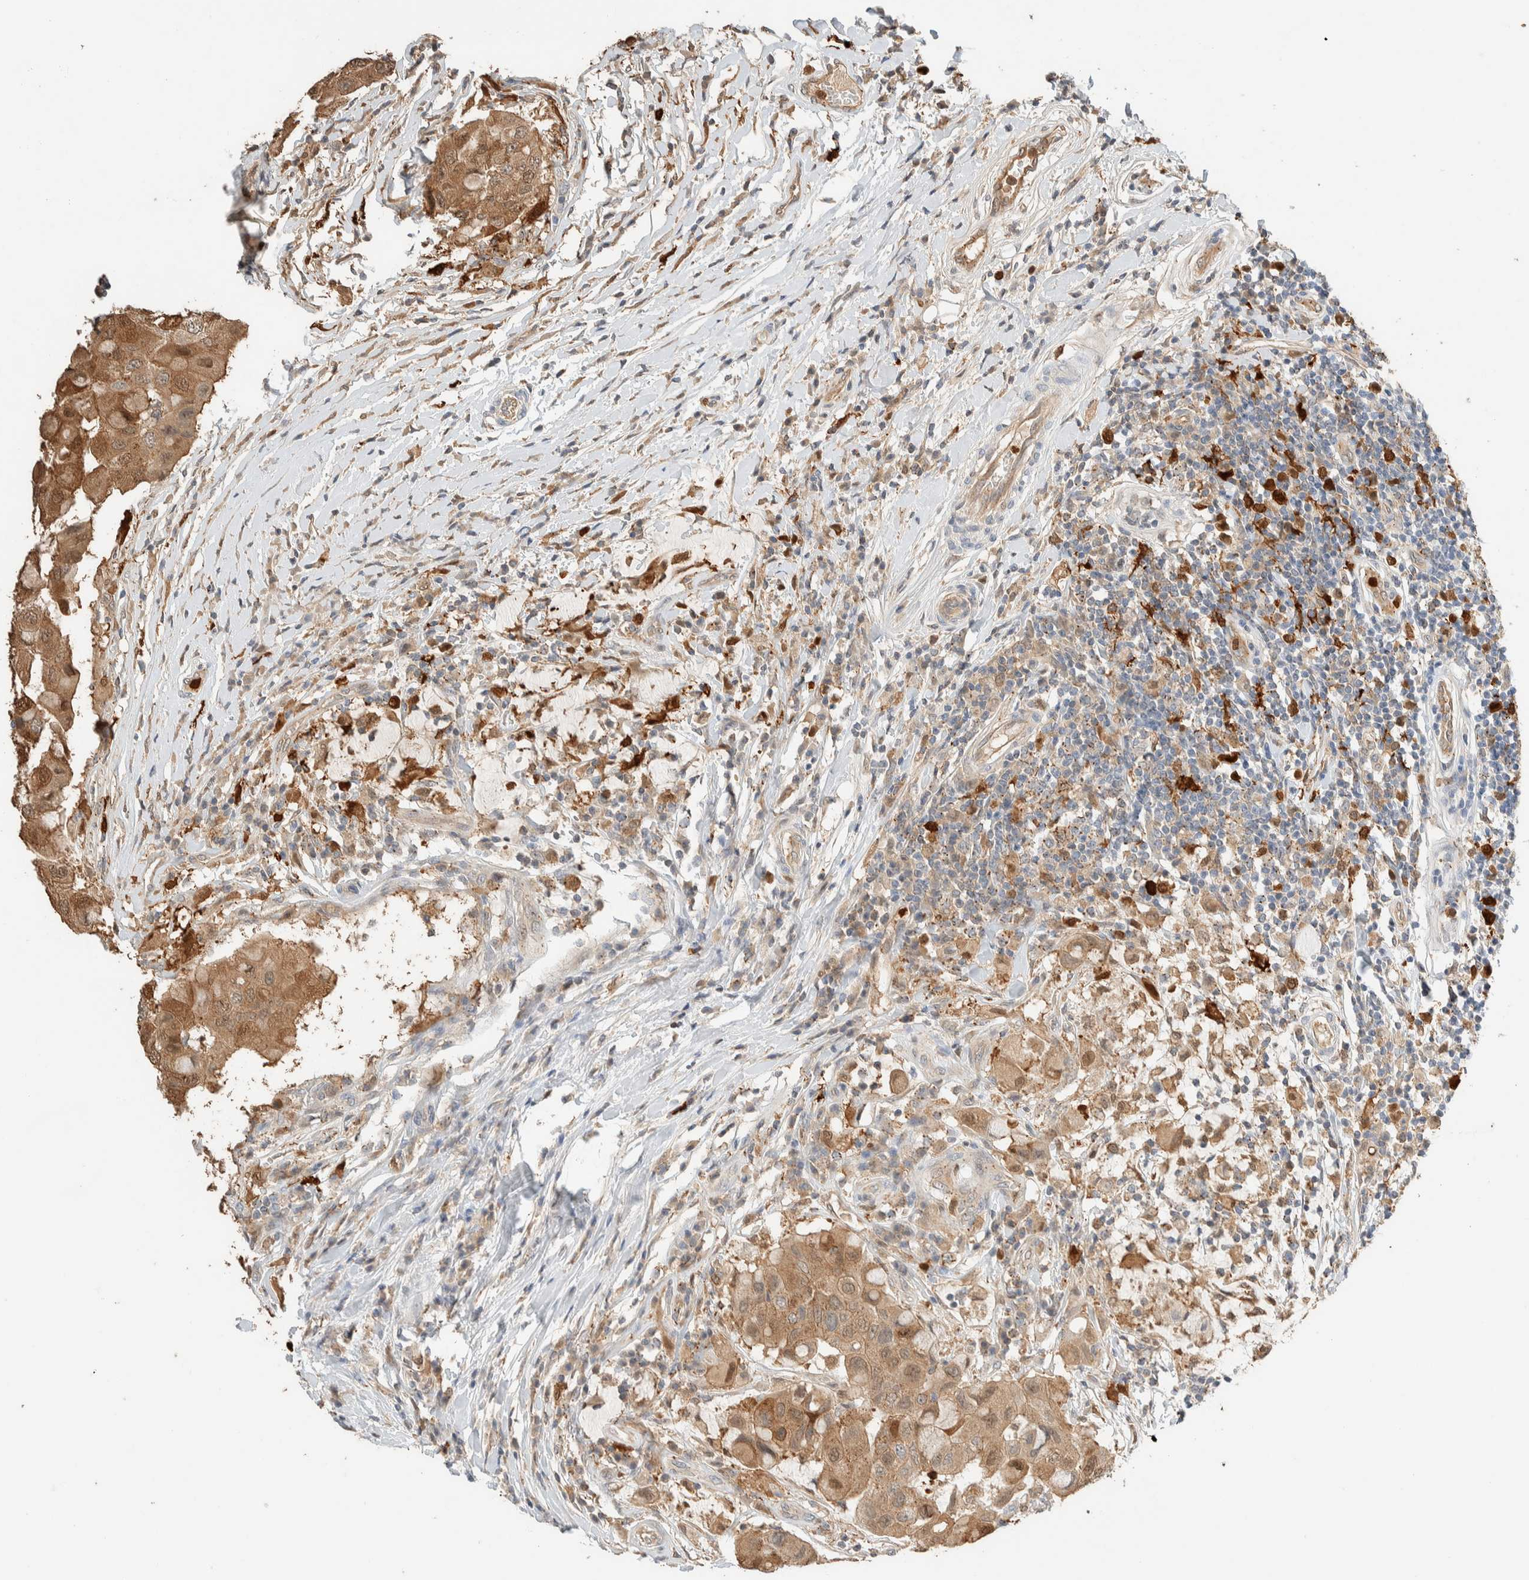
{"staining": {"intensity": "moderate", "quantity": ">75%", "location": "cytoplasmic/membranous,nuclear"}, "tissue": "breast cancer", "cell_type": "Tumor cells", "image_type": "cancer", "snomed": [{"axis": "morphology", "description": "Duct carcinoma"}, {"axis": "topography", "description": "Breast"}], "caption": "Human breast cancer stained for a protein (brown) displays moderate cytoplasmic/membranous and nuclear positive positivity in about >75% of tumor cells.", "gene": "SETD4", "patient": {"sex": "female", "age": 27}}